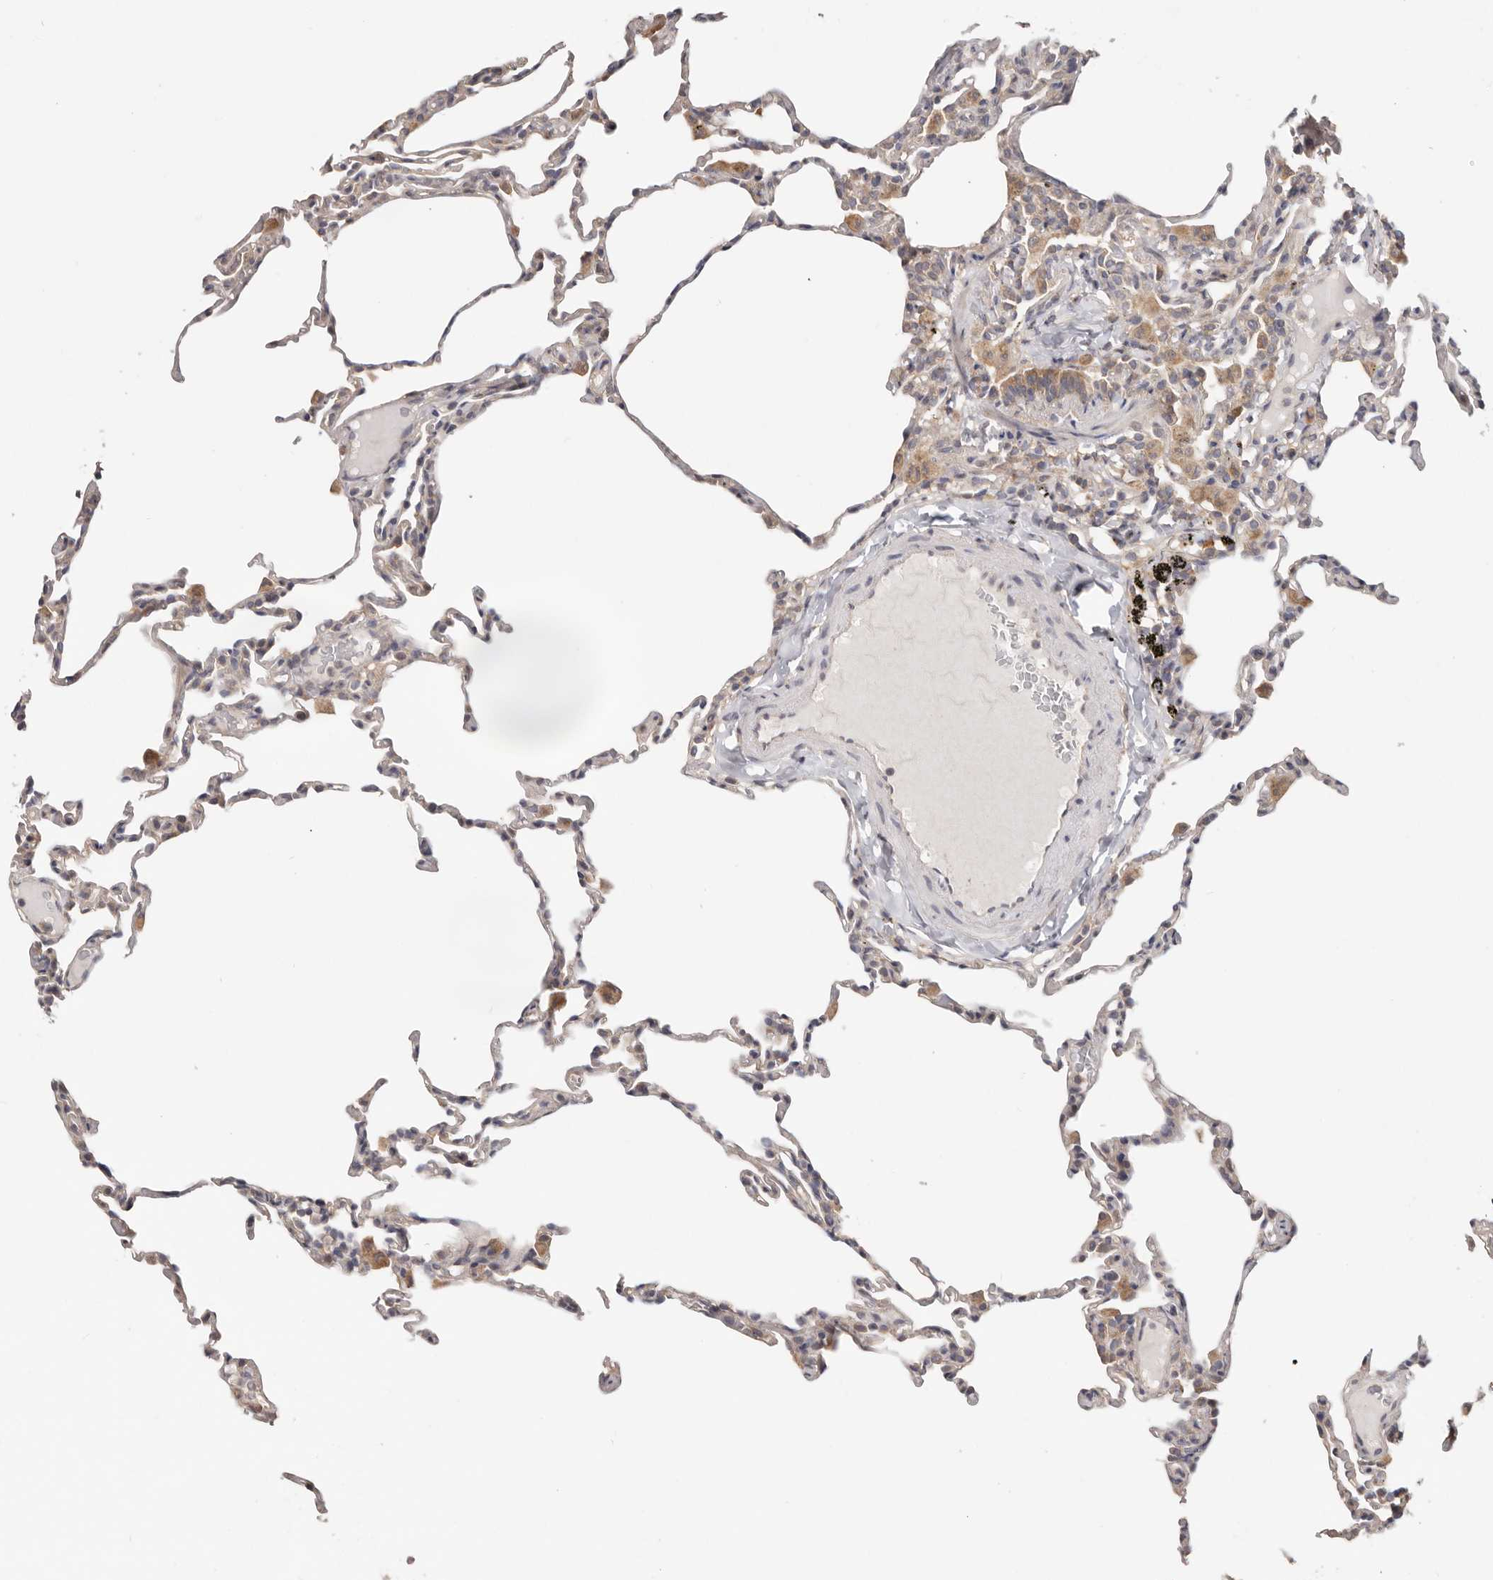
{"staining": {"intensity": "weak", "quantity": "<25%", "location": "cytoplasmic/membranous"}, "tissue": "lung", "cell_type": "Alveolar cells", "image_type": "normal", "snomed": [{"axis": "morphology", "description": "Normal tissue, NOS"}, {"axis": "topography", "description": "Lung"}], "caption": "IHC of normal human lung reveals no positivity in alveolar cells.", "gene": "LRP6", "patient": {"sex": "male", "age": 20}}